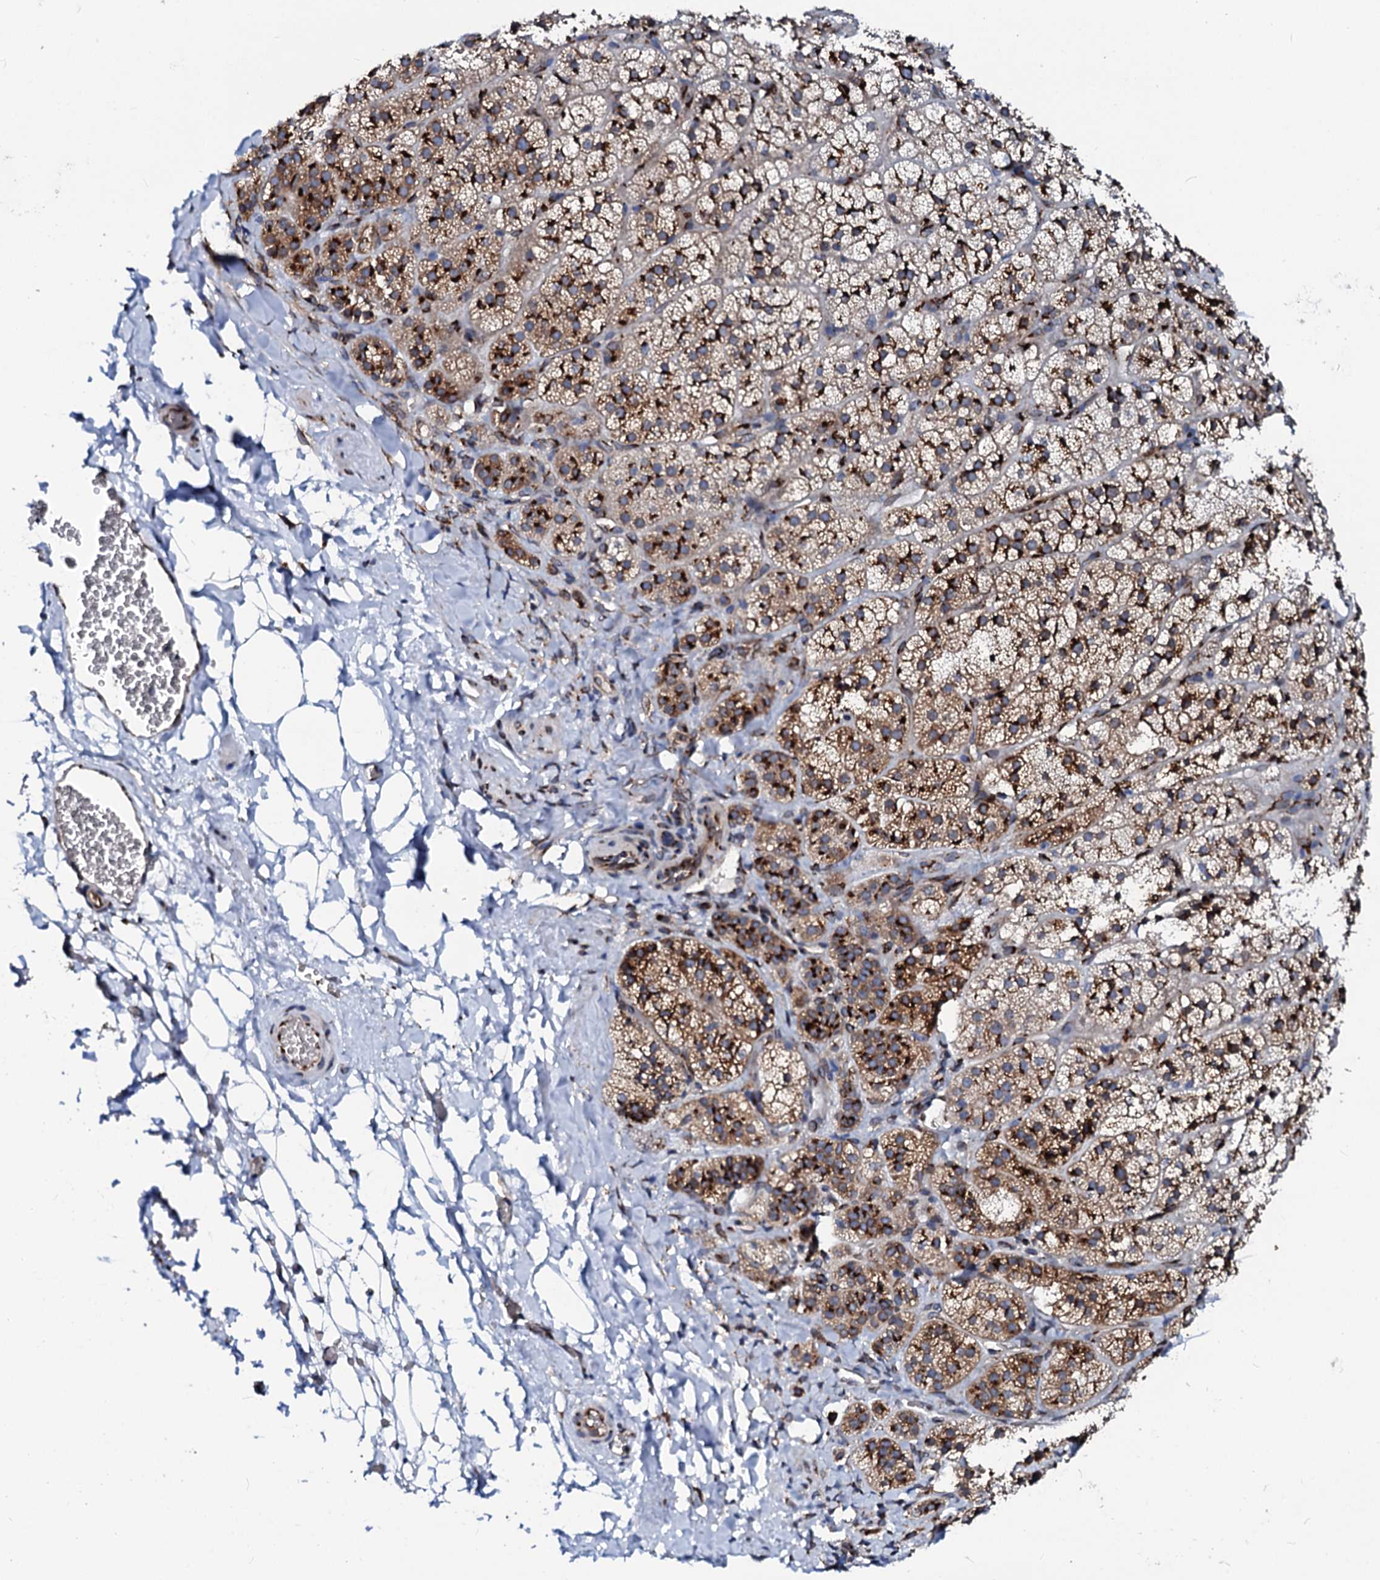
{"staining": {"intensity": "strong", "quantity": ">75%", "location": "cytoplasmic/membranous"}, "tissue": "adrenal gland", "cell_type": "Glandular cells", "image_type": "normal", "snomed": [{"axis": "morphology", "description": "Normal tissue, NOS"}, {"axis": "topography", "description": "Adrenal gland"}], "caption": "Brown immunohistochemical staining in normal adrenal gland displays strong cytoplasmic/membranous positivity in about >75% of glandular cells.", "gene": "TMCO3", "patient": {"sex": "female", "age": 44}}